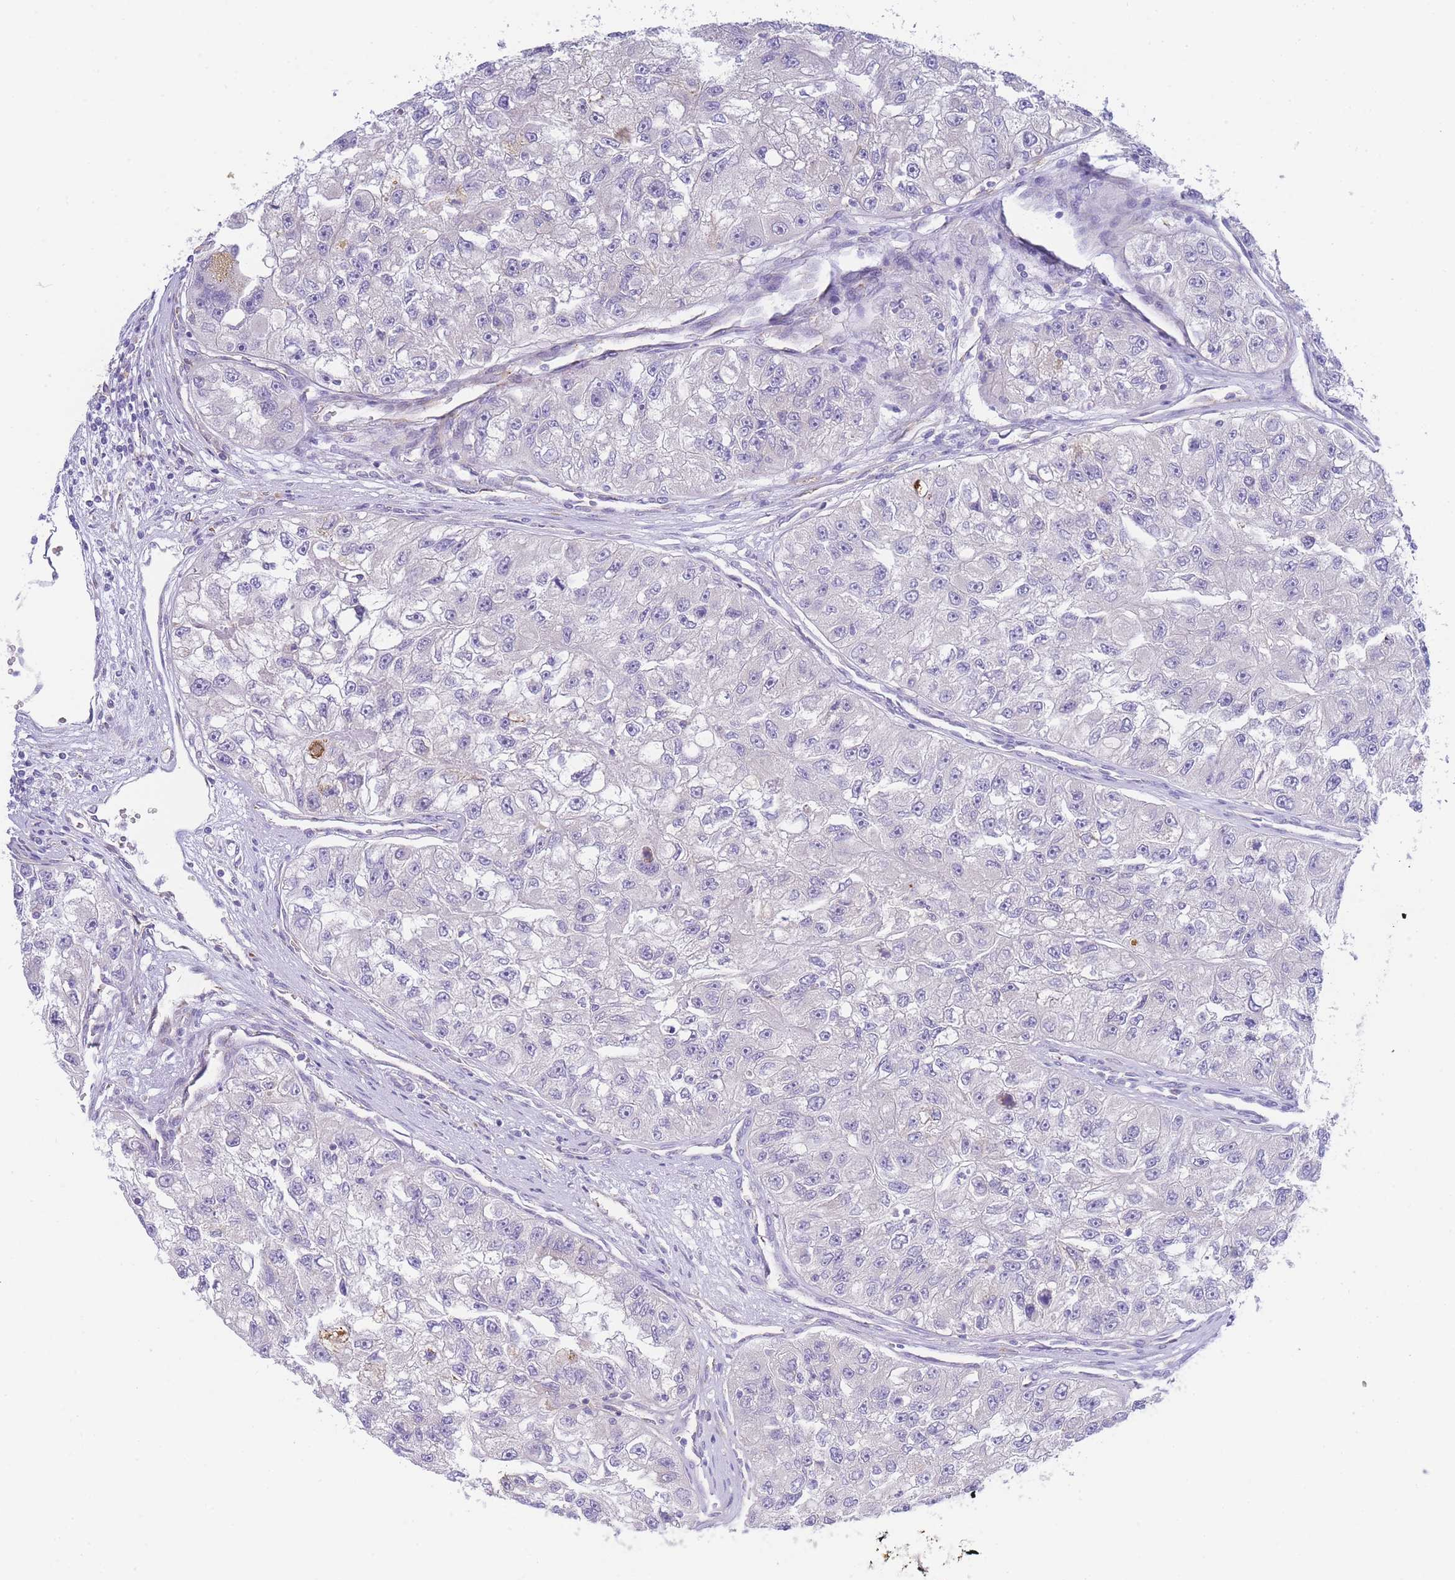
{"staining": {"intensity": "negative", "quantity": "none", "location": "none"}, "tissue": "renal cancer", "cell_type": "Tumor cells", "image_type": "cancer", "snomed": [{"axis": "morphology", "description": "Adenocarcinoma, NOS"}, {"axis": "topography", "description": "Kidney"}], "caption": "Image shows no protein positivity in tumor cells of renal adenocarcinoma tissue.", "gene": "ZNF510", "patient": {"sex": "male", "age": 63}}